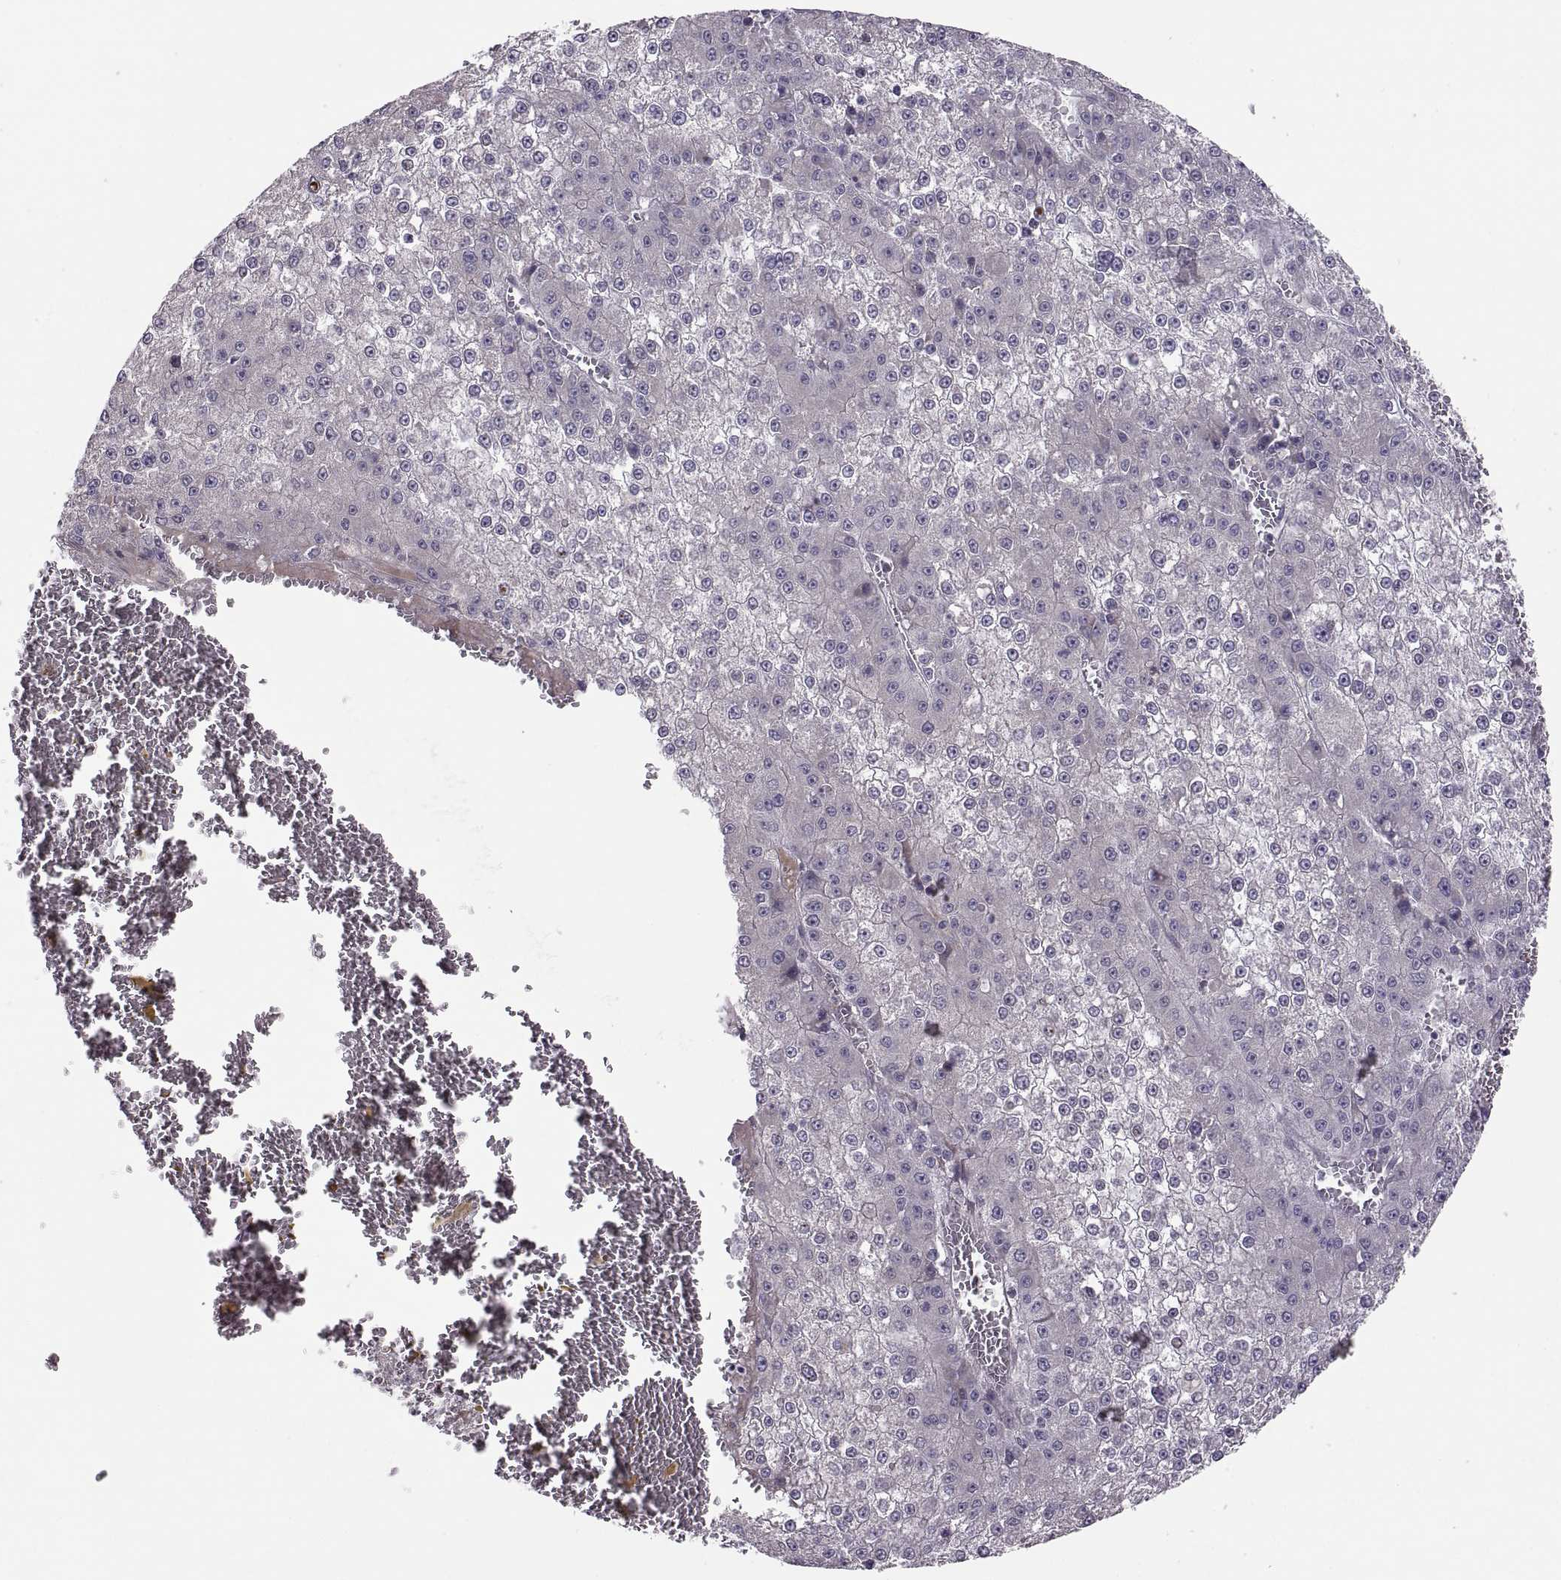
{"staining": {"intensity": "negative", "quantity": "none", "location": "none"}, "tissue": "liver cancer", "cell_type": "Tumor cells", "image_type": "cancer", "snomed": [{"axis": "morphology", "description": "Carcinoma, Hepatocellular, NOS"}, {"axis": "topography", "description": "Liver"}], "caption": "An immunohistochemistry (IHC) image of liver cancer (hepatocellular carcinoma) is shown. There is no staining in tumor cells of liver cancer (hepatocellular carcinoma). (Brightfield microscopy of DAB (3,3'-diaminobenzidine) IHC at high magnification).", "gene": "ACSBG2", "patient": {"sex": "female", "age": 73}}